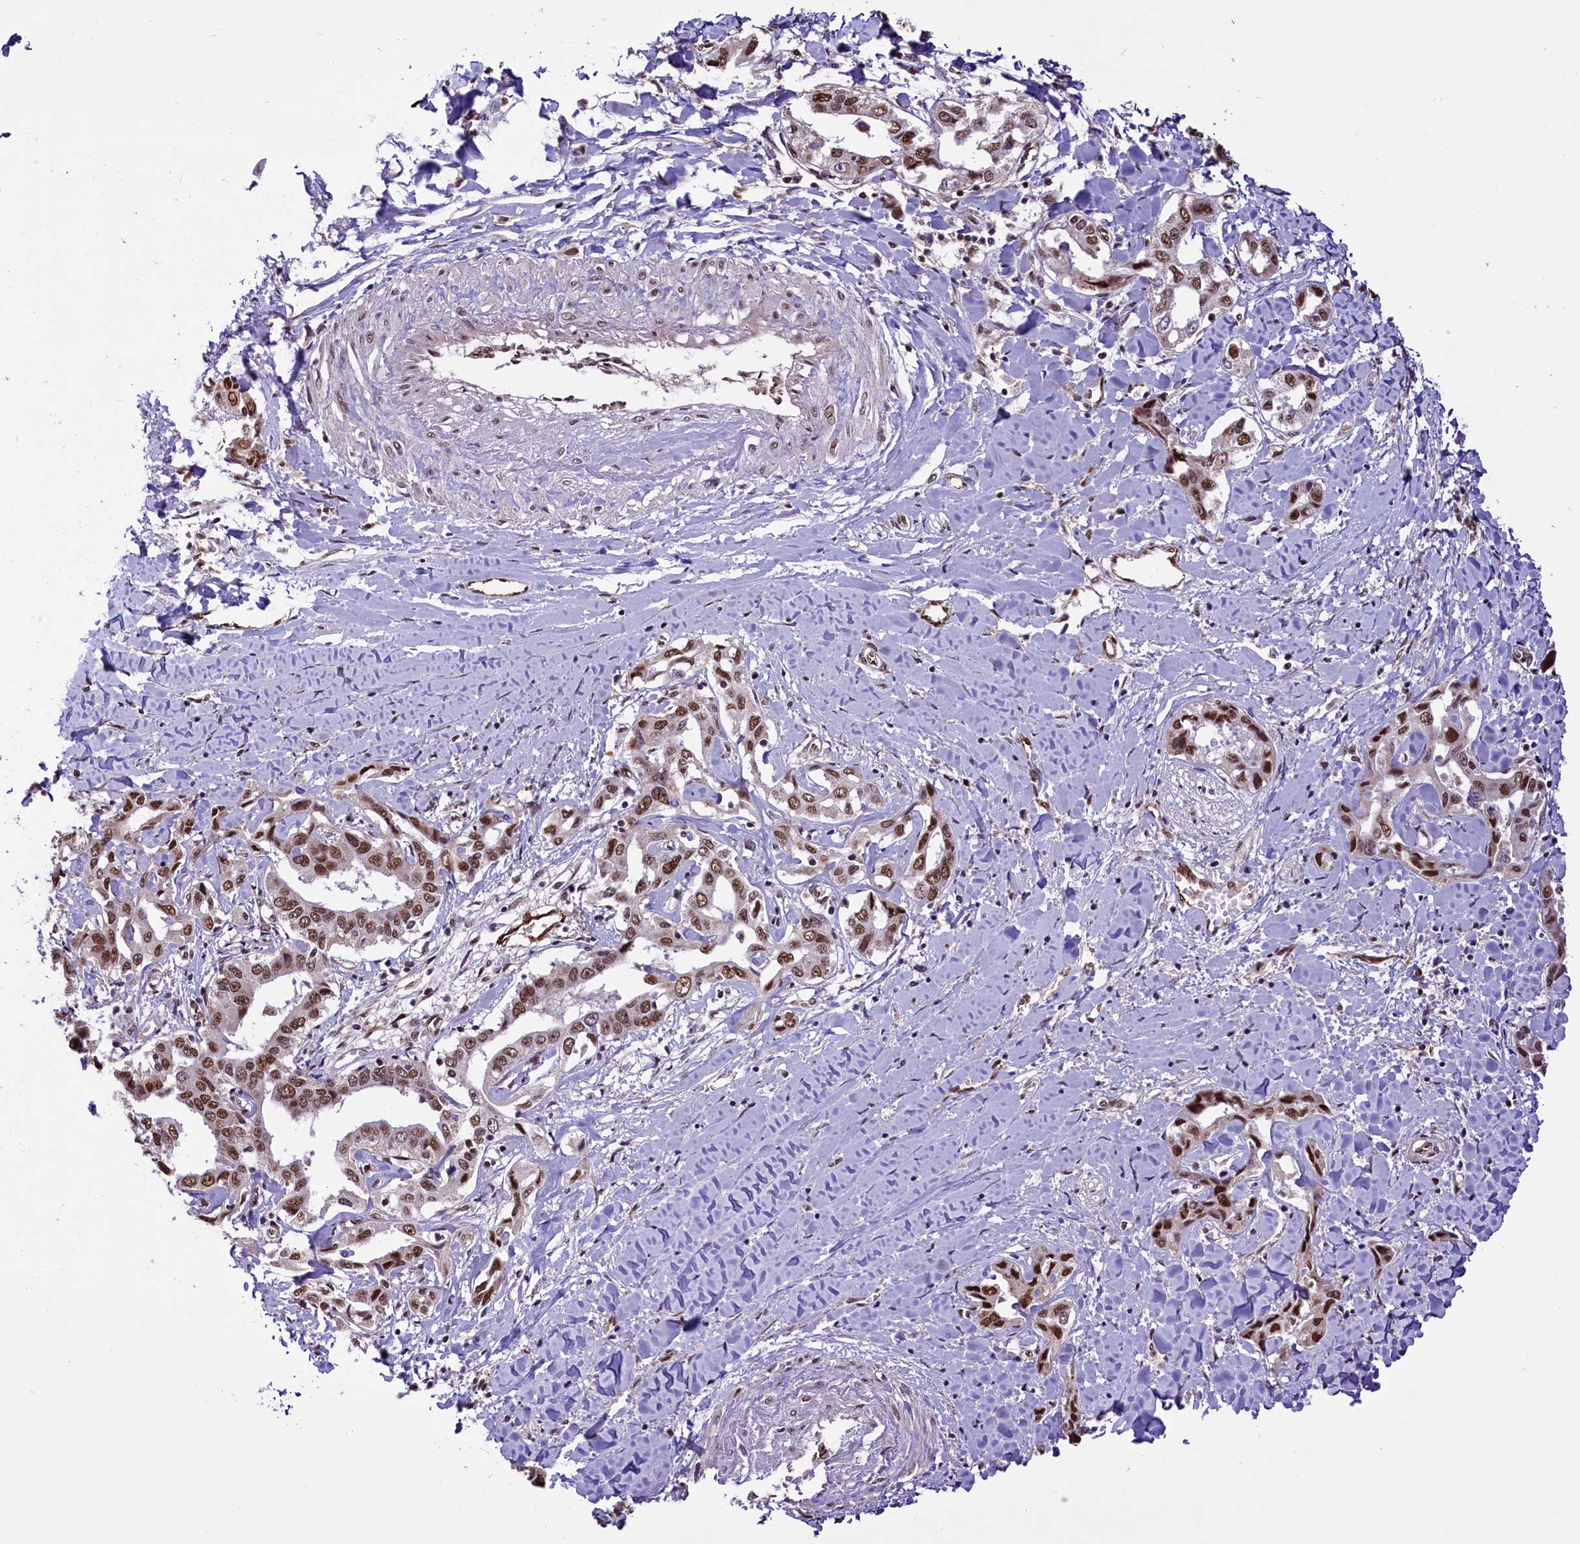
{"staining": {"intensity": "moderate", "quantity": ">75%", "location": "nuclear"}, "tissue": "liver cancer", "cell_type": "Tumor cells", "image_type": "cancer", "snomed": [{"axis": "morphology", "description": "Cholangiocarcinoma"}, {"axis": "topography", "description": "Liver"}], "caption": "Approximately >75% of tumor cells in human liver cancer (cholangiocarcinoma) demonstrate moderate nuclear protein expression as visualized by brown immunohistochemical staining.", "gene": "MRPL54", "patient": {"sex": "male", "age": 59}}